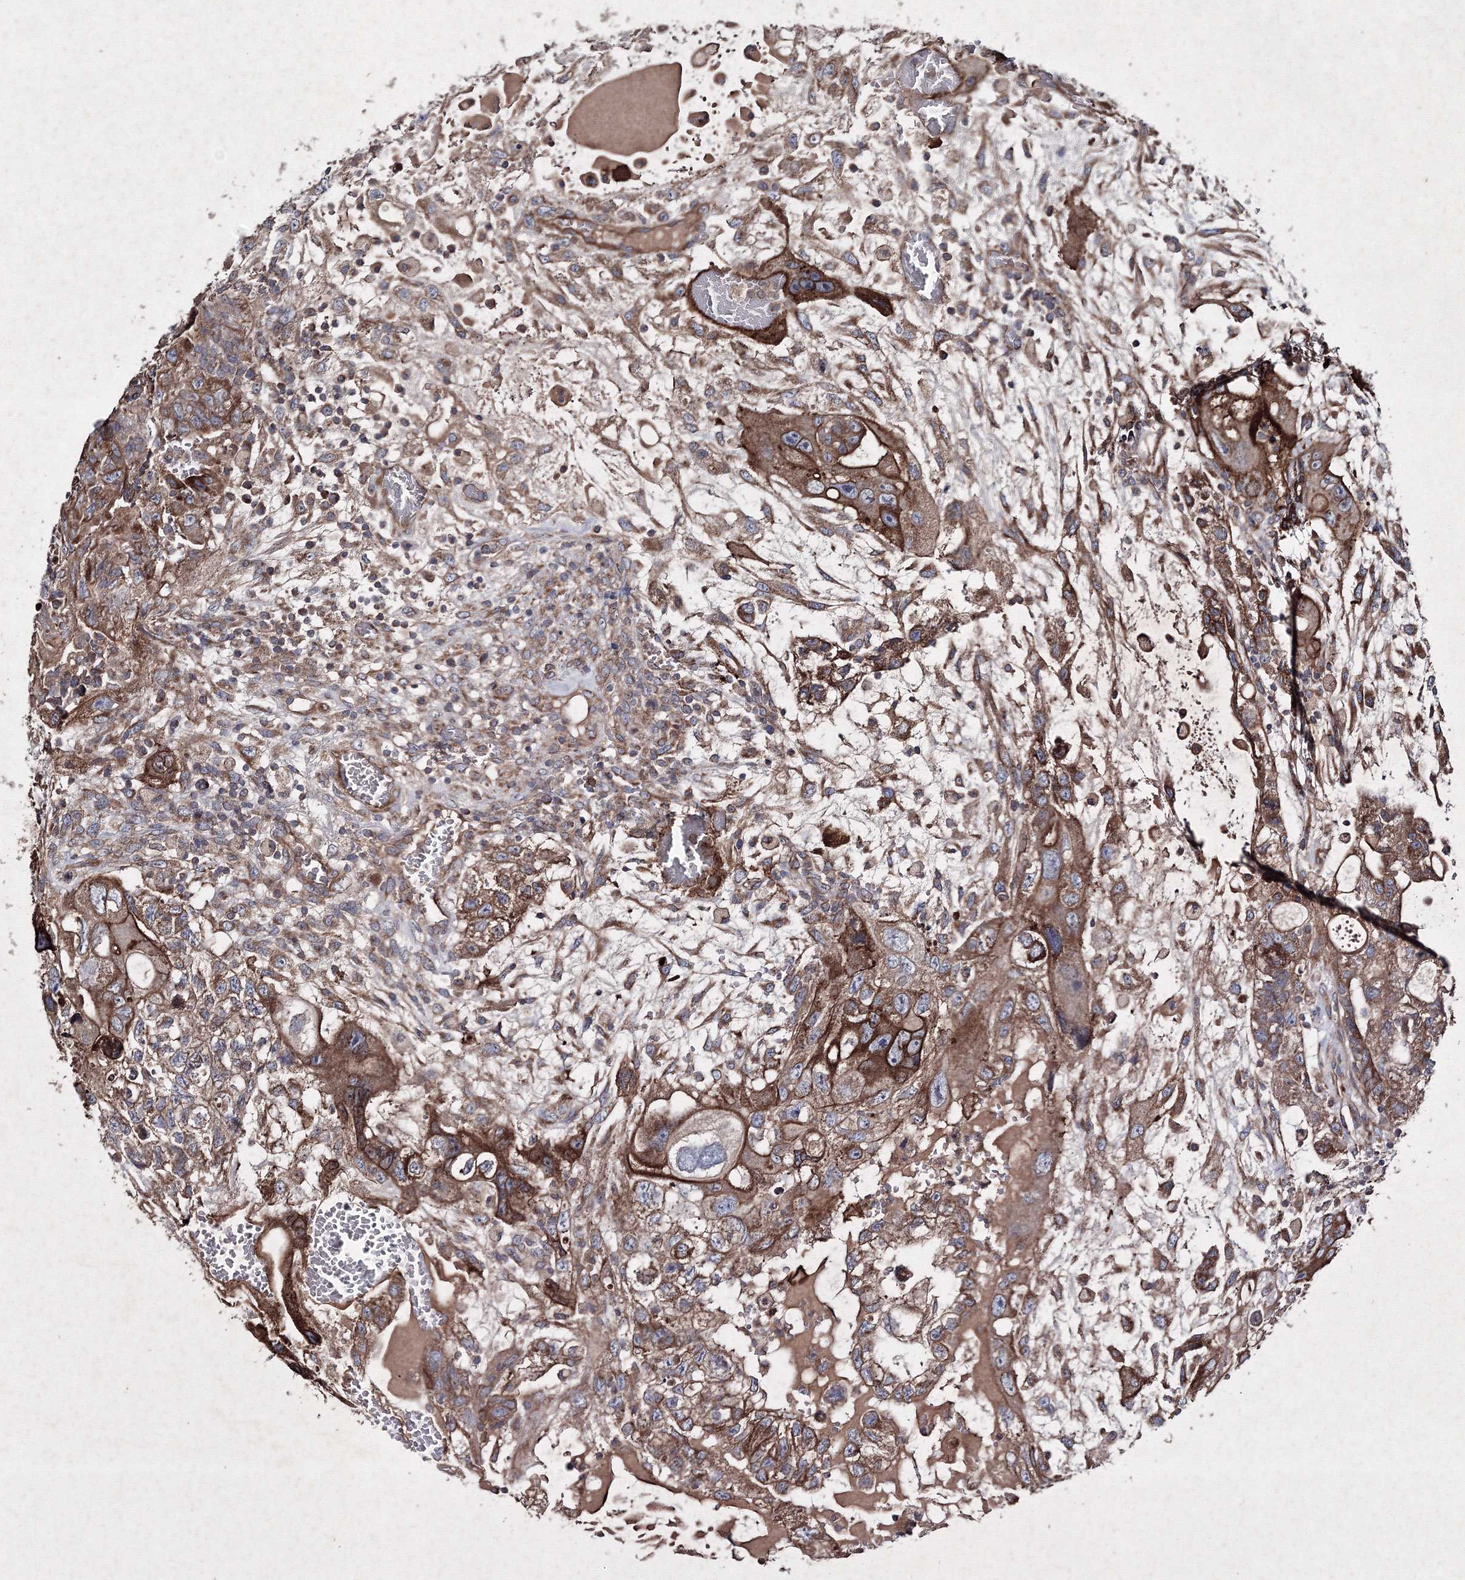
{"staining": {"intensity": "moderate", "quantity": ">75%", "location": "cytoplasmic/membranous"}, "tissue": "testis cancer", "cell_type": "Tumor cells", "image_type": "cancer", "snomed": [{"axis": "morphology", "description": "Carcinoma, Embryonal, NOS"}, {"axis": "topography", "description": "Testis"}], "caption": "Immunohistochemistry staining of embryonal carcinoma (testis), which displays medium levels of moderate cytoplasmic/membranous expression in about >75% of tumor cells indicating moderate cytoplasmic/membranous protein expression. The staining was performed using DAB (brown) for protein detection and nuclei were counterstained in hematoxylin (blue).", "gene": "GFM1", "patient": {"sex": "male", "age": 36}}